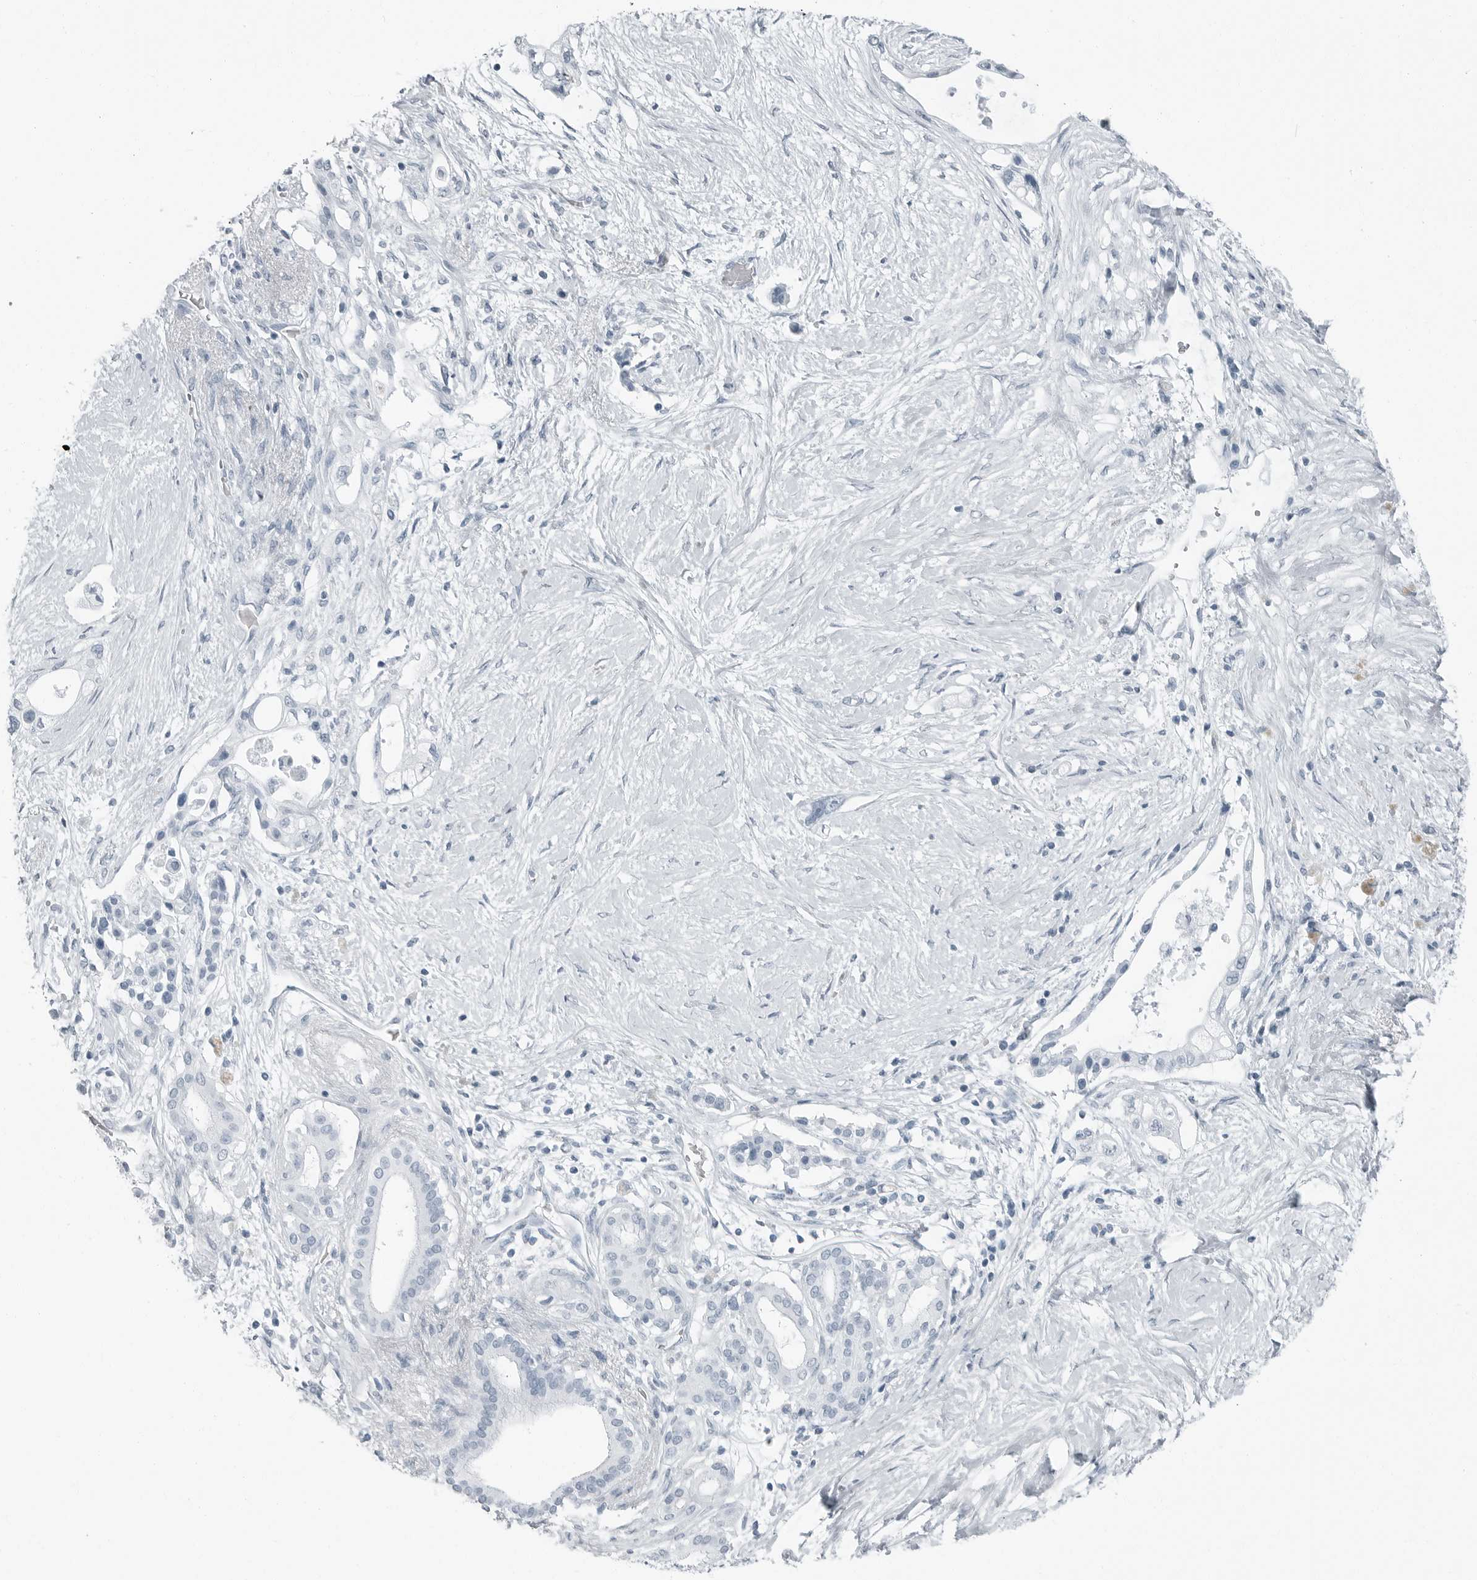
{"staining": {"intensity": "negative", "quantity": "none", "location": "none"}, "tissue": "pancreatic cancer", "cell_type": "Tumor cells", "image_type": "cancer", "snomed": [{"axis": "morphology", "description": "Adenocarcinoma, NOS"}, {"axis": "topography", "description": "Pancreas"}], "caption": "This micrograph is of adenocarcinoma (pancreatic) stained with immunohistochemistry to label a protein in brown with the nuclei are counter-stained blue. There is no expression in tumor cells. (Brightfield microscopy of DAB (3,3'-diaminobenzidine) immunohistochemistry at high magnification).", "gene": "FABP6", "patient": {"sex": "male", "age": 53}}